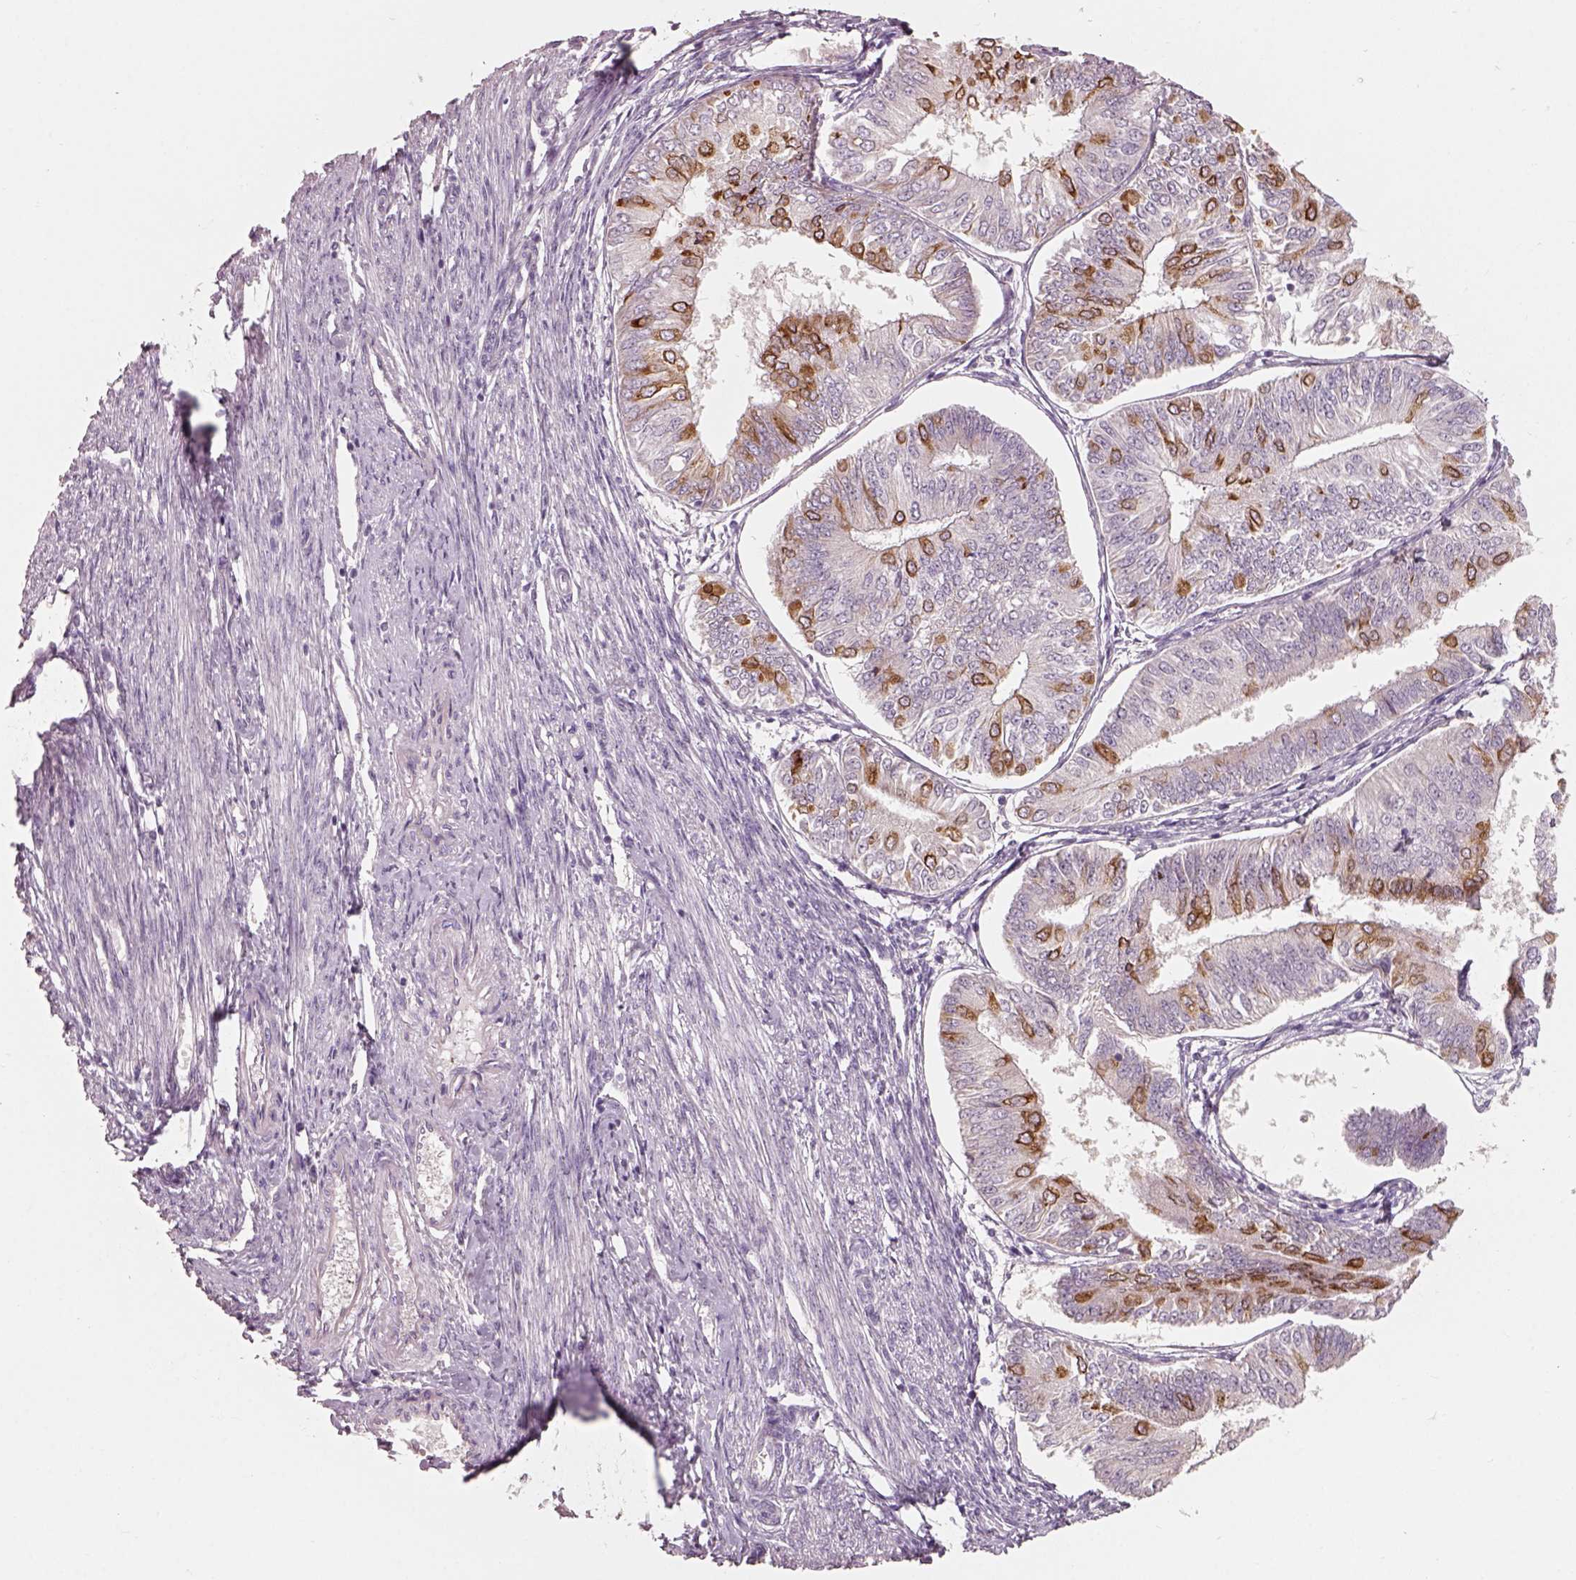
{"staining": {"intensity": "strong", "quantity": "<25%", "location": "cytoplasmic/membranous"}, "tissue": "endometrial cancer", "cell_type": "Tumor cells", "image_type": "cancer", "snomed": [{"axis": "morphology", "description": "Adenocarcinoma, NOS"}, {"axis": "topography", "description": "Endometrium"}], "caption": "Endometrial cancer (adenocarcinoma) stained with a protein marker exhibits strong staining in tumor cells.", "gene": "CDS1", "patient": {"sex": "female", "age": 58}}